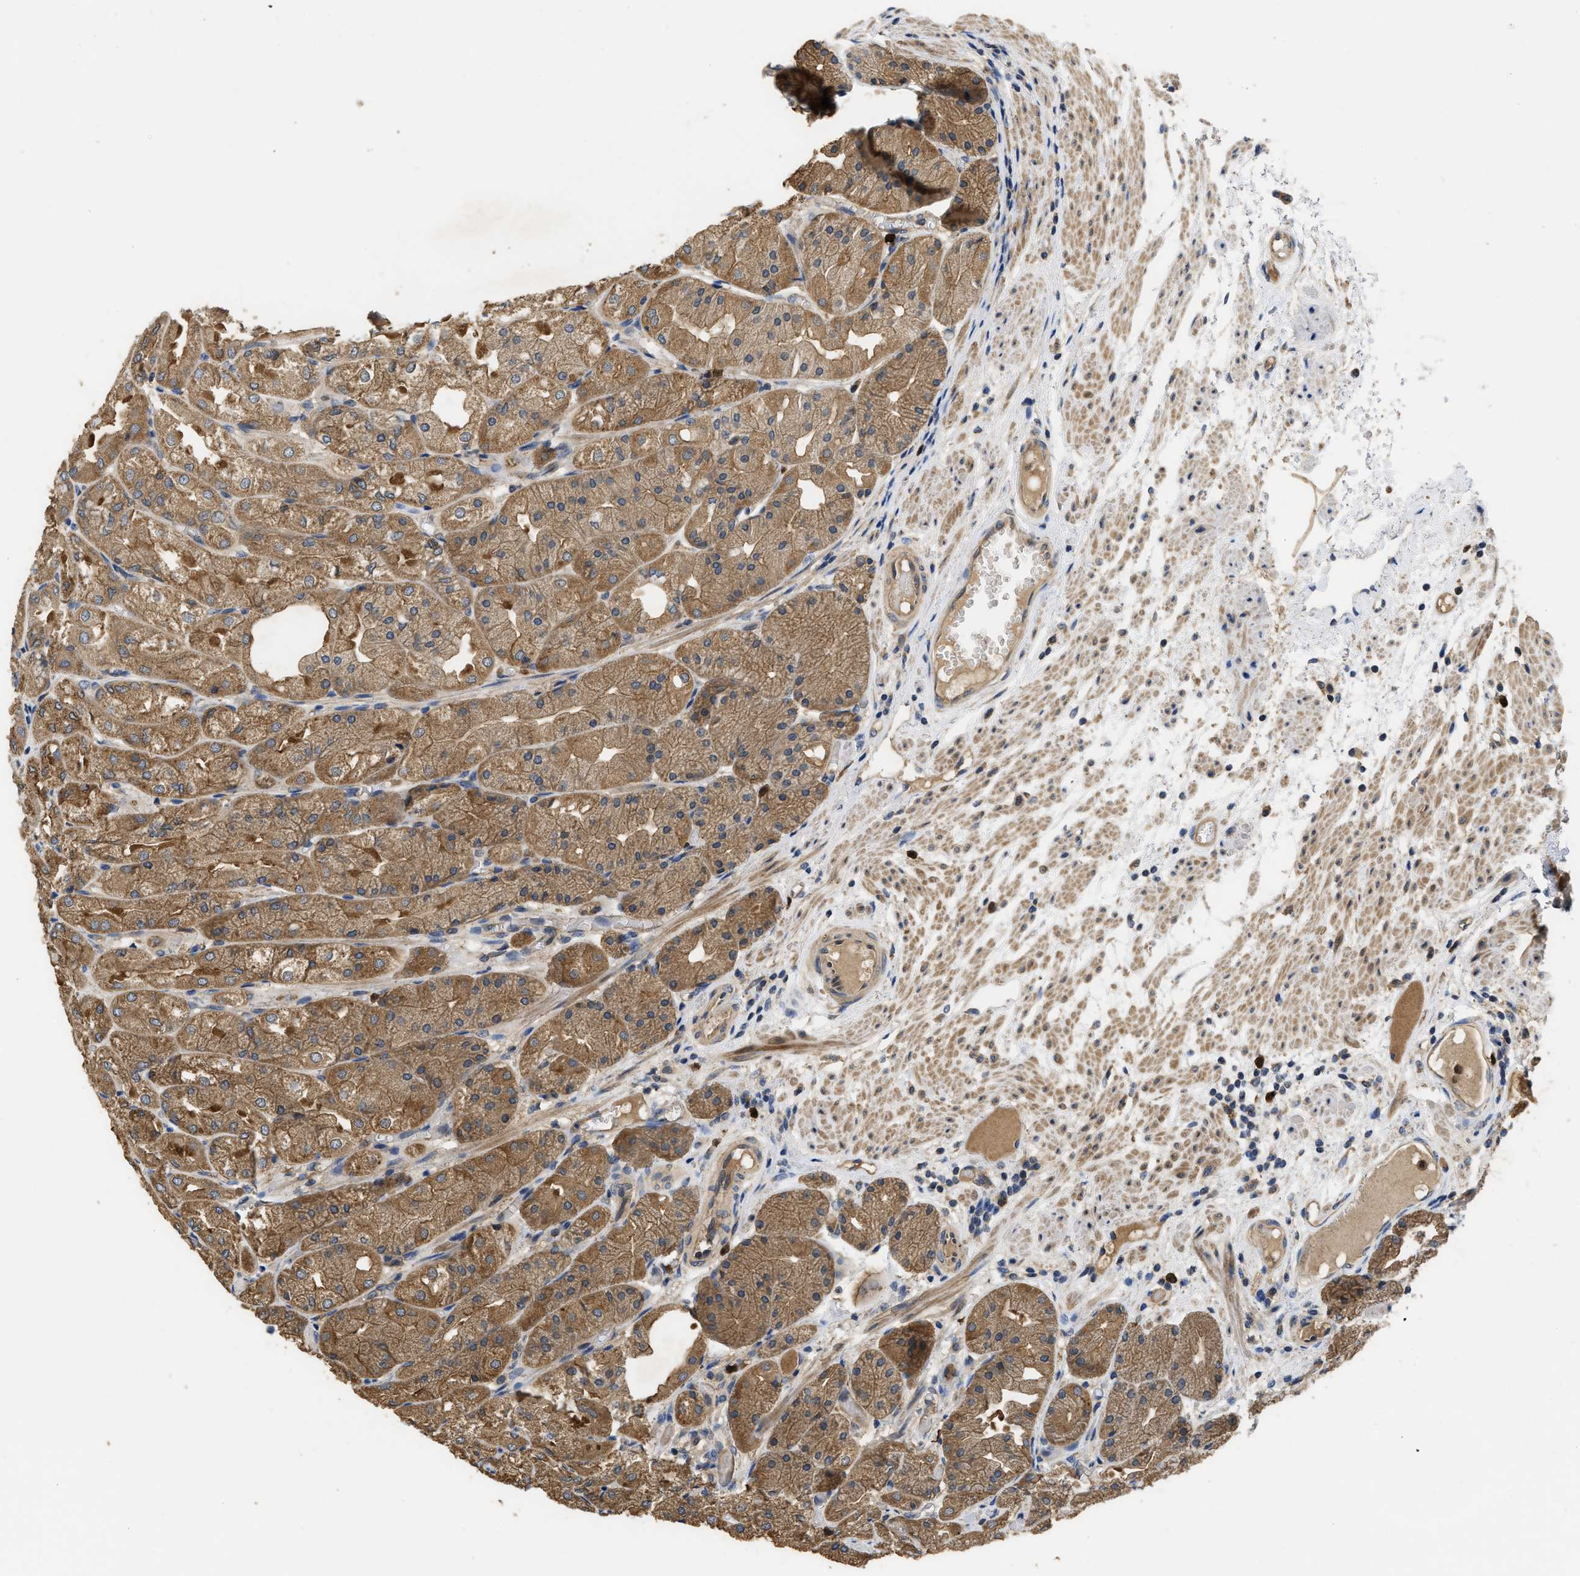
{"staining": {"intensity": "moderate", "quantity": ">75%", "location": "cytoplasmic/membranous"}, "tissue": "stomach", "cell_type": "Glandular cells", "image_type": "normal", "snomed": [{"axis": "morphology", "description": "Normal tissue, NOS"}, {"axis": "topography", "description": "Stomach, upper"}], "caption": "Moderate cytoplasmic/membranous expression is identified in approximately >75% of glandular cells in normal stomach. The staining is performed using DAB (3,3'-diaminobenzidine) brown chromogen to label protein expression. The nuclei are counter-stained blue using hematoxylin.", "gene": "RNF216", "patient": {"sex": "male", "age": 72}}